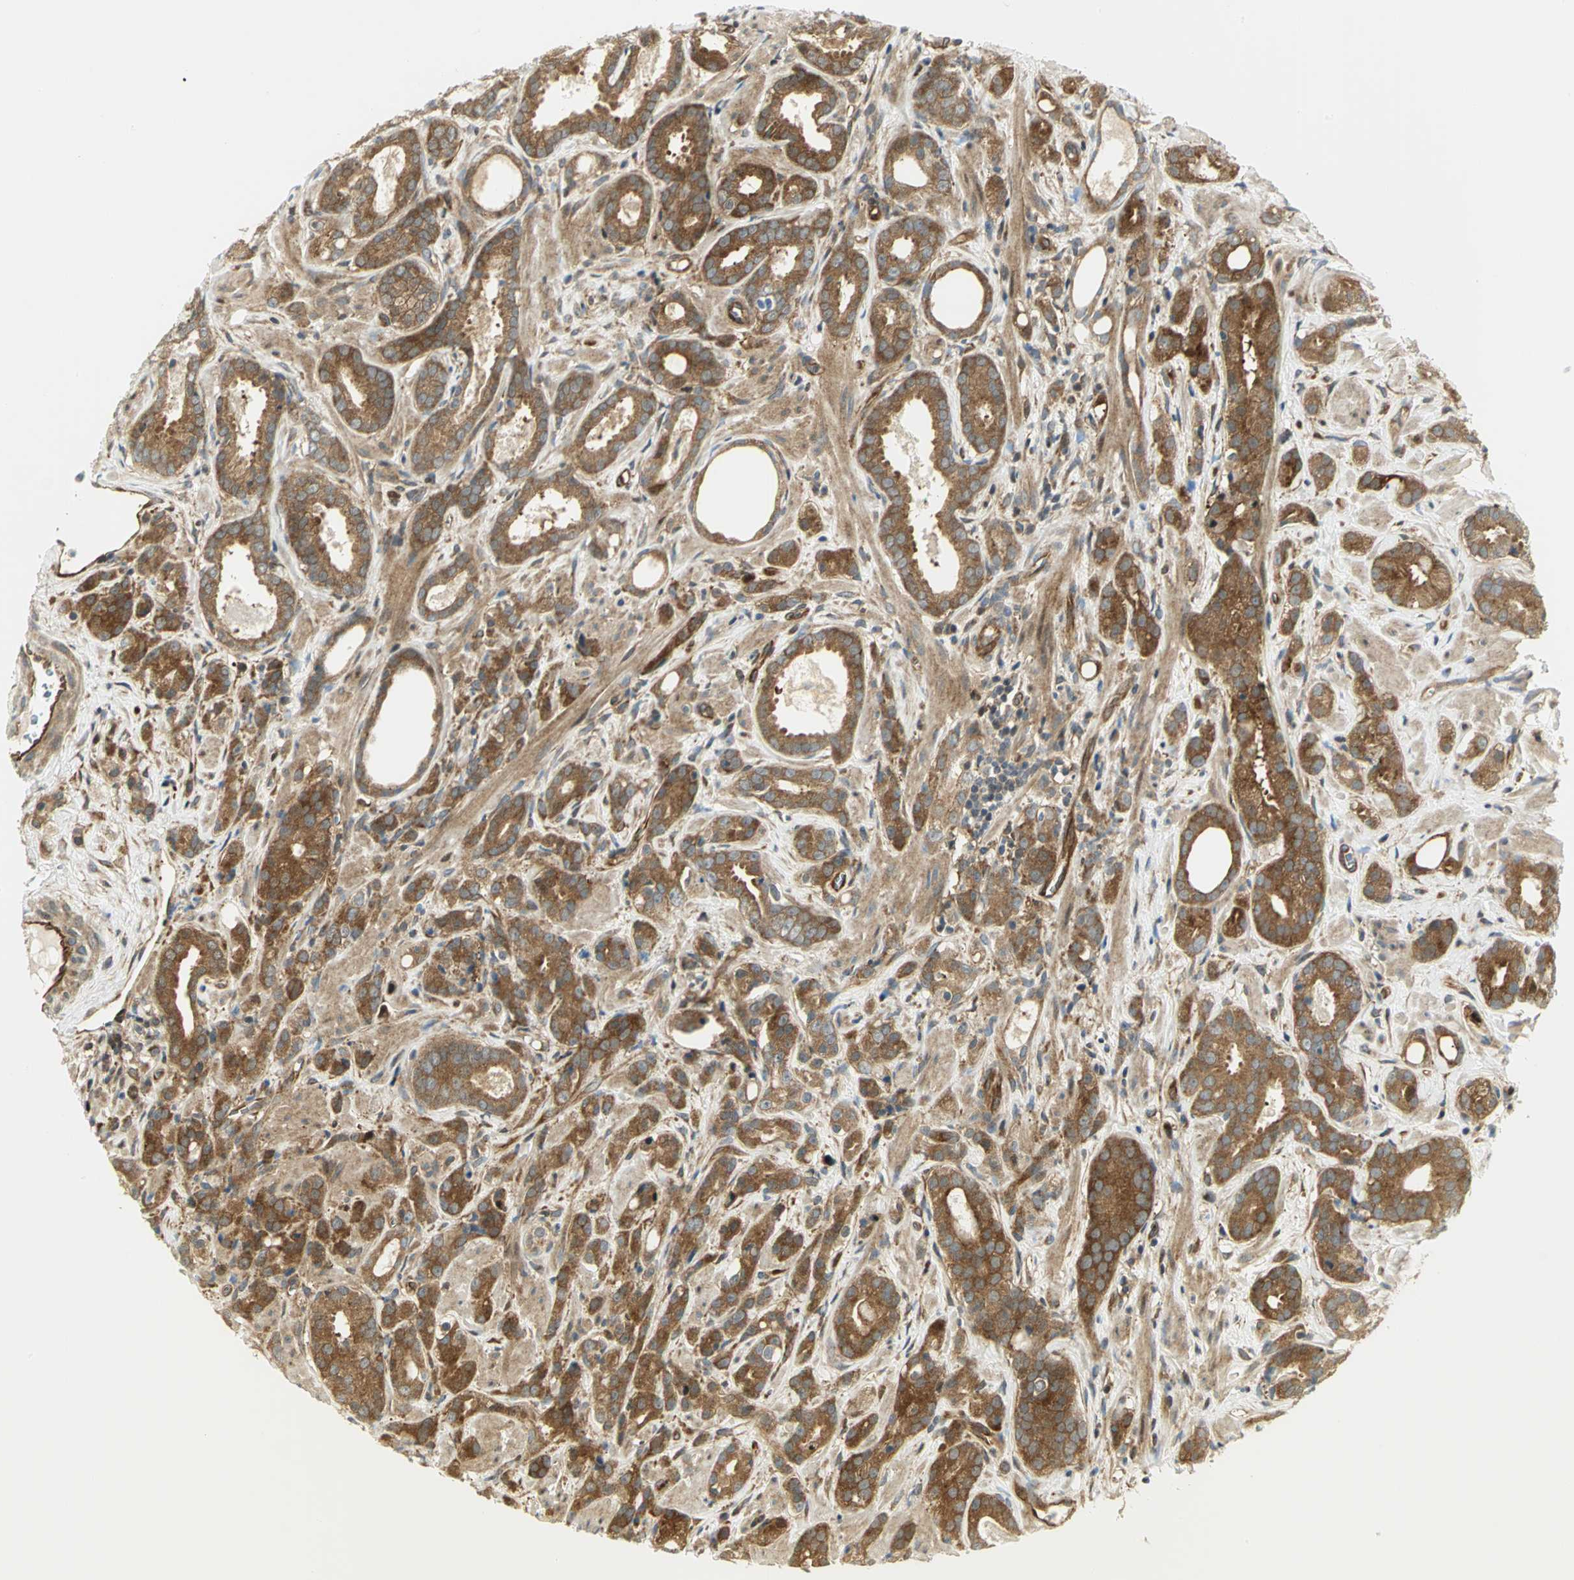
{"staining": {"intensity": "moderate", "quantity": ">75%", "location": "cytoplasmic/membranous"}, "tissue": "prostate cancer", "cell_type": "Tumor cells", "image_type": "cancer", "snomed": [{"axis": "morphology", "description": "Adenocarcinoma, Low grade"}, {"axis": "topography", "description": "Prostate"}], "caption": "Prostate low-grade adenocarcinoma was stained to show a protein in brown. There is medium levels of moderate cytoplasmic/membranous positivity in approximately >75% of tumor cells. (brown staining indicates protein expression, while blue staining denotes nuclei).", "gene": "EEA1", "patient": {"sex": "male", "age": 57}}